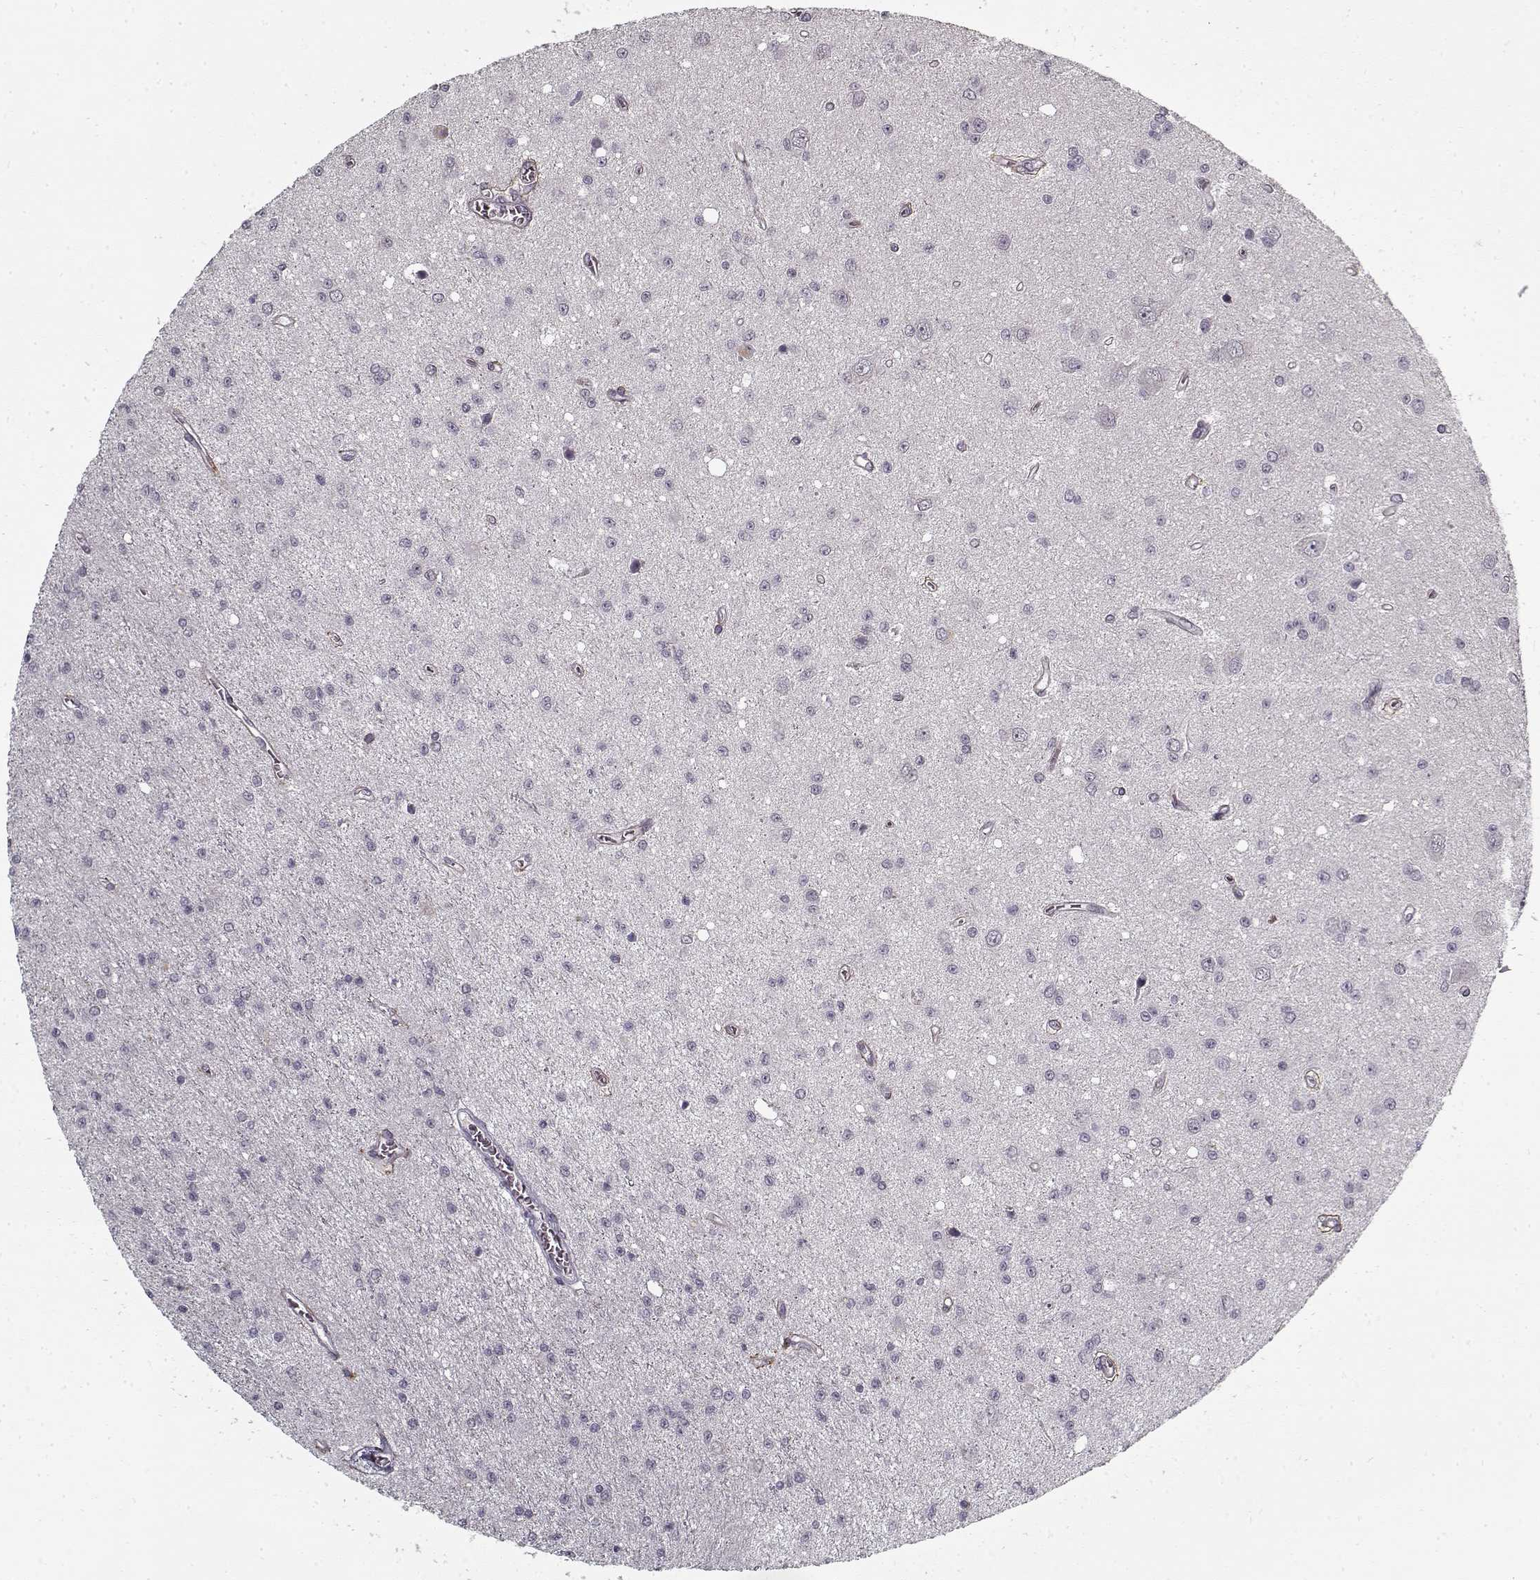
{"staining": {"intensity": "negative", "quantity": "none", "location": "none"}, "tissue": "glioma", "cell_type": "Tumor cells", "image_type": "cancer", "snomed": [{"axis": "morphology", "description": "Glioma, malignant, Low grade"}, {"axis": "topography", "description": "Brain"}], "caption": "Tumor cells show no significant positivity in glioma.", "gene": "LAMA2", "patient": {"sex": "female", "age": 45}}